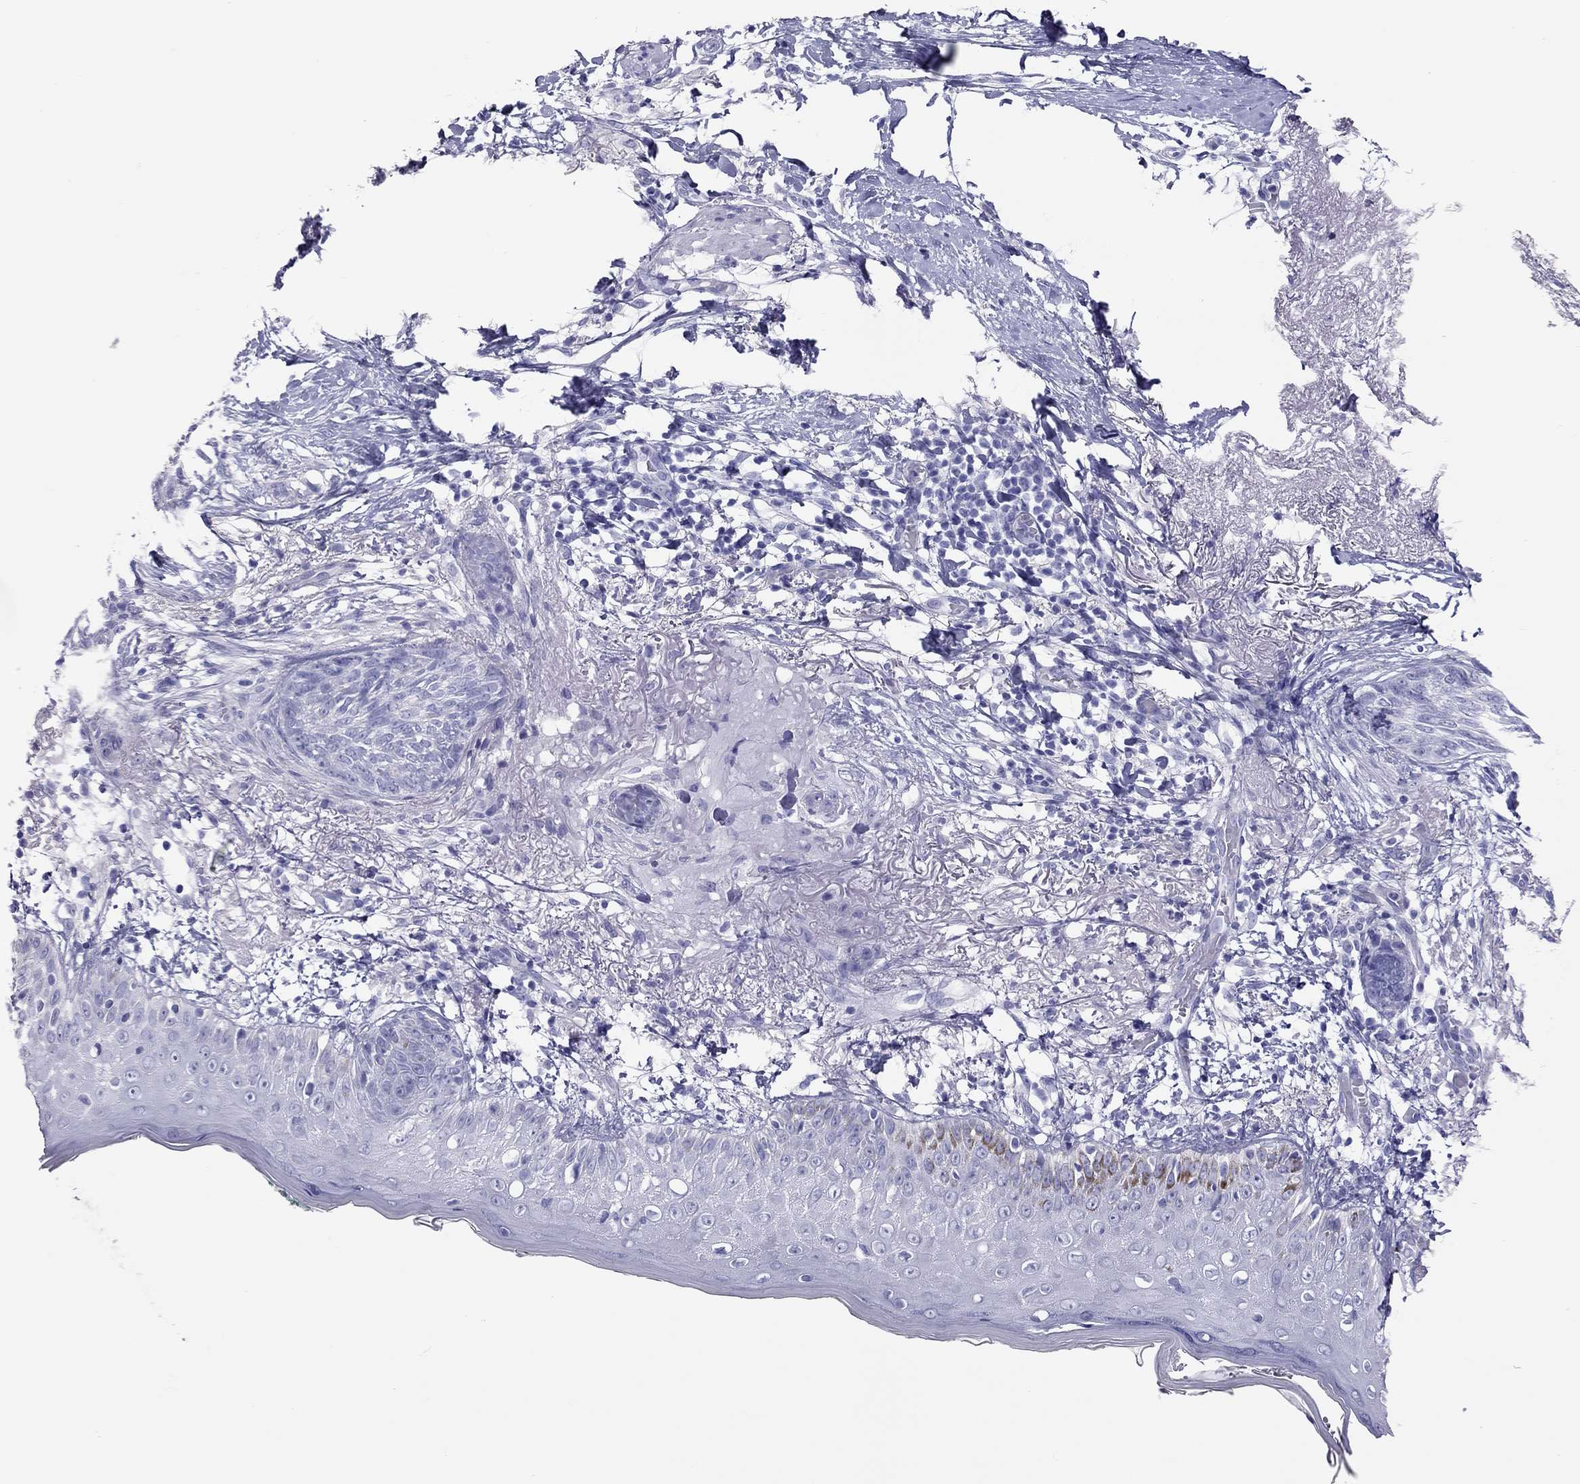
{"staining": {"intensity": "negative", "quantity": "none", "location": "none"}, "tissue": "skin cancer", "cell_type": "Tumor cells", "image_type": "cancer", "snomed": [{"axis": "morphology", "description": "Normal tissue, NOS"}, {"axis": "morphology", "description": "Basal cell carcinoma"}, {"axis": "topography", "description": "Skin"}], "caption": "High magnification brightfield microscopy of skin cancer (basal cell carcinoma) stained with DAB (3,3'-diaminobenzidine) (brown) and counterstained with hematoxylin (blue): tumor cells show no significant expression.", "gene": "PSMB11", "patient": {"sex": "male", "age": 84}}